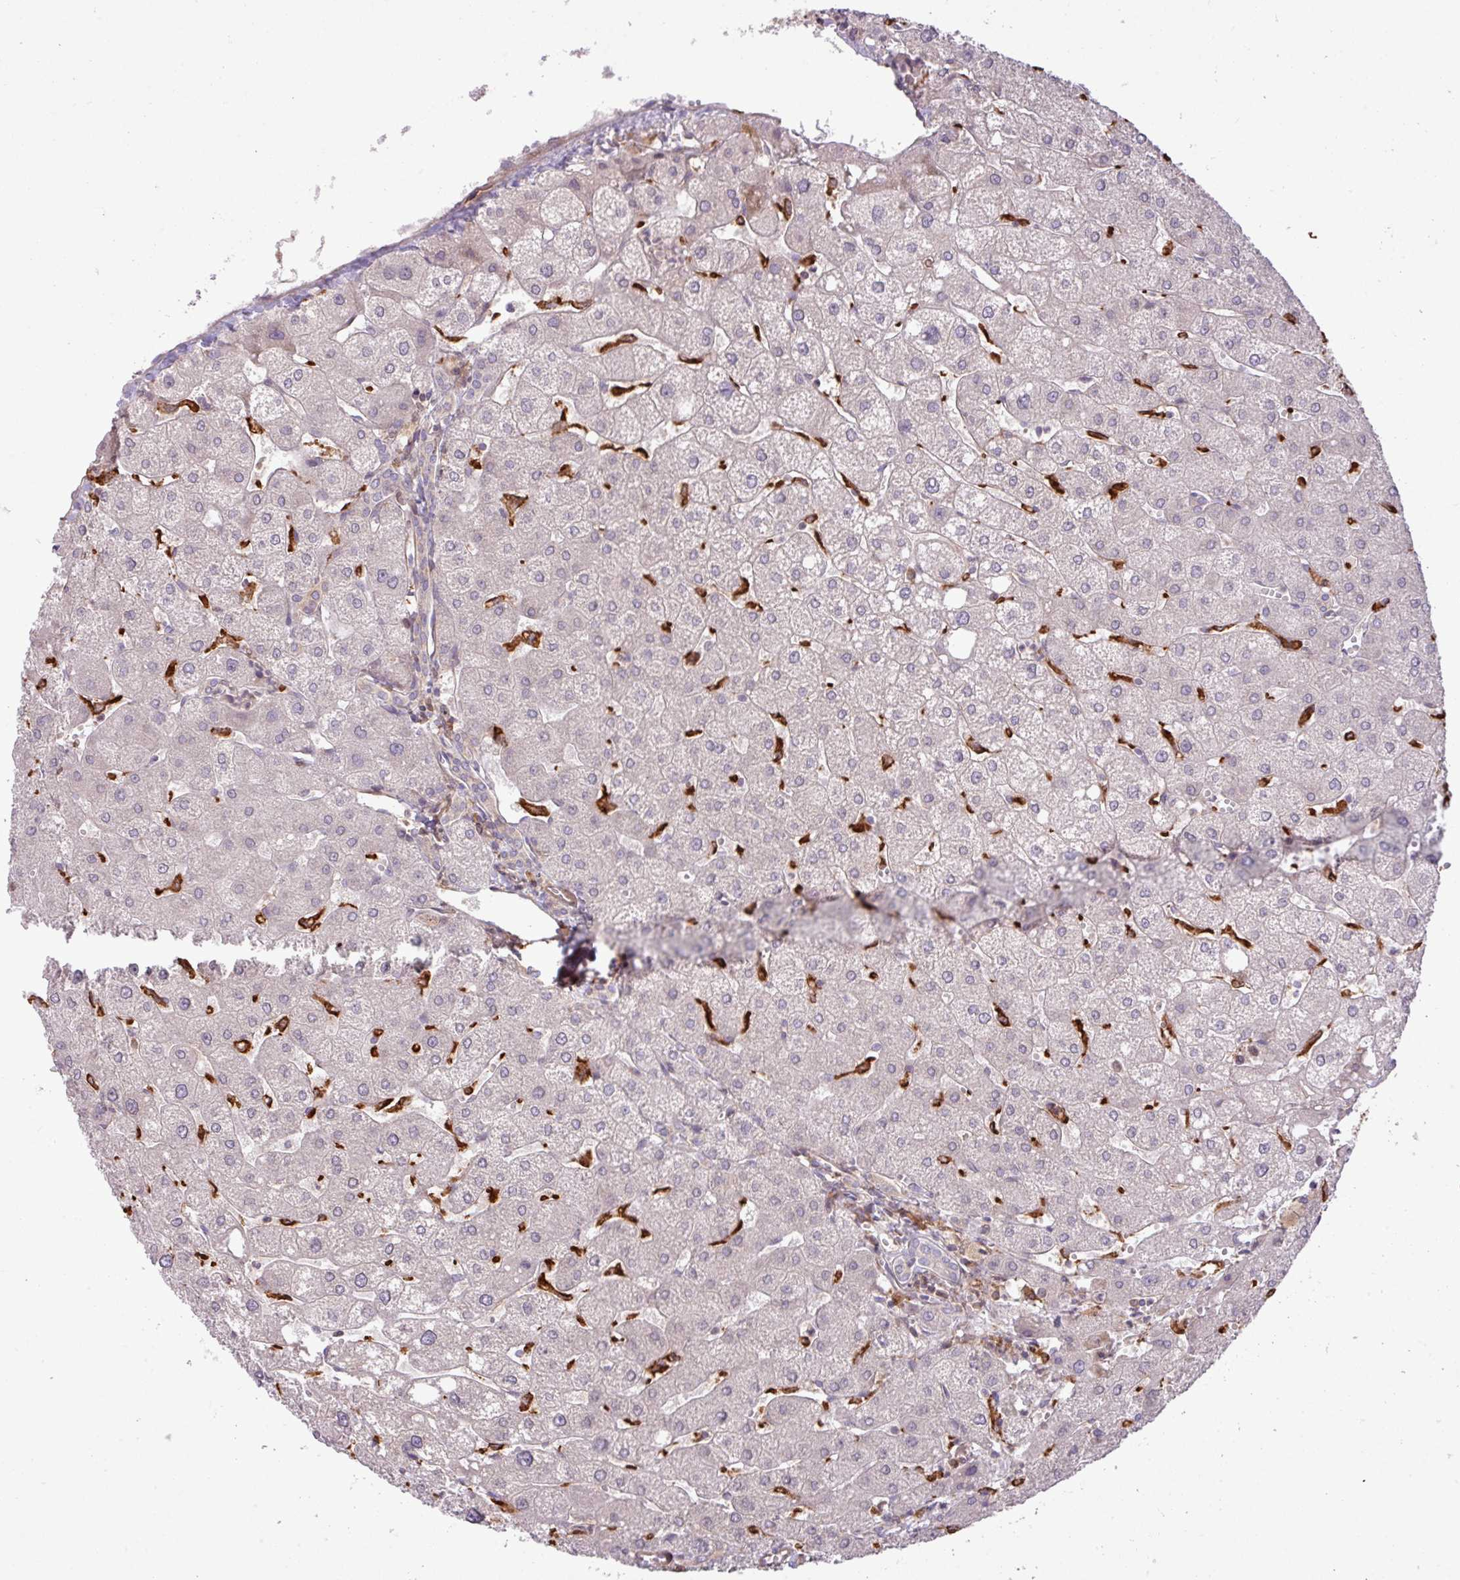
{"staining": {"intensity": "negative", "quantity": "none", "location": "none"}, "tissue": "liver", "cell_type": "Cholangiocytes", "image_type": "normal", "snomed": [{"axis": "morphology", "description": "Normal tissue, NOS"}, {"axis": "topography", "description": "Liver"}], "caption": "Immunohistochemistry (IHC) histopathology image of unremarkable liver: human liver stained with DAB (3,3'-diaminobenzidine) exhibits no significant protein expression in cholangiocytes.", "gene": "ARHGEF25", "patient": {"sex": "male", "age": 67}}